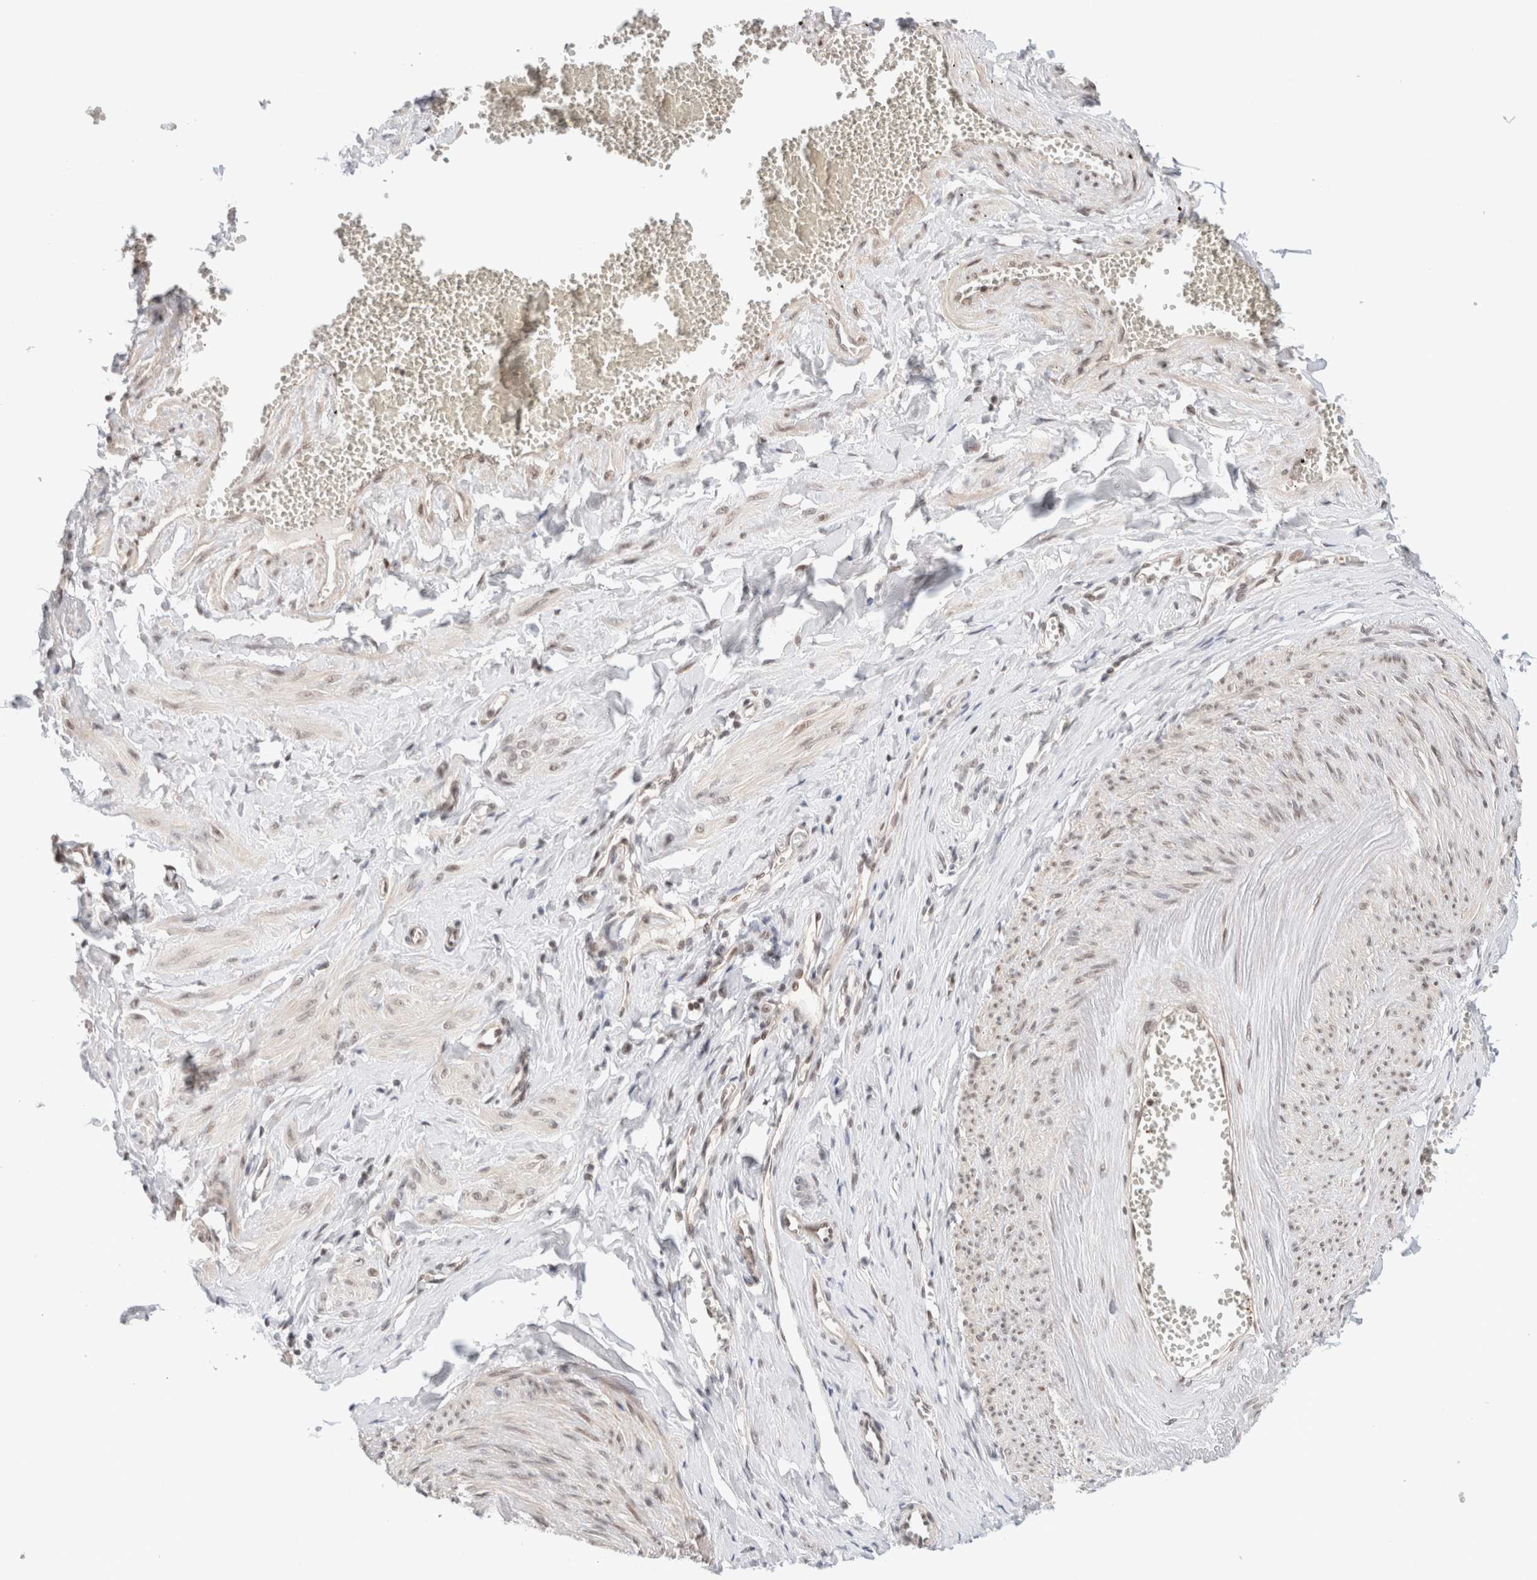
{"staining": {"intensity": "negative", "quantity": "none", "location": "none"}, "tissue": "adipose tissue", "cell_type": "Adipocytes", "image_type": "normal", "snomed": [{"axis": "morphology", "description": "Normal tissue, NOS"}, {"axis": "topography", "description": "Vascular tissue"}, {"axis": "topography", "description": "Fallopian tube"}, {"axis": "topography", "description": "Ovary"}], "caption": "Protein analysis of unremarkable adipose tissue demonstrates no significant positivity in adipocytes.", "gene": "GATAD2A", "patient": {"sex": "female", "age": 67}}